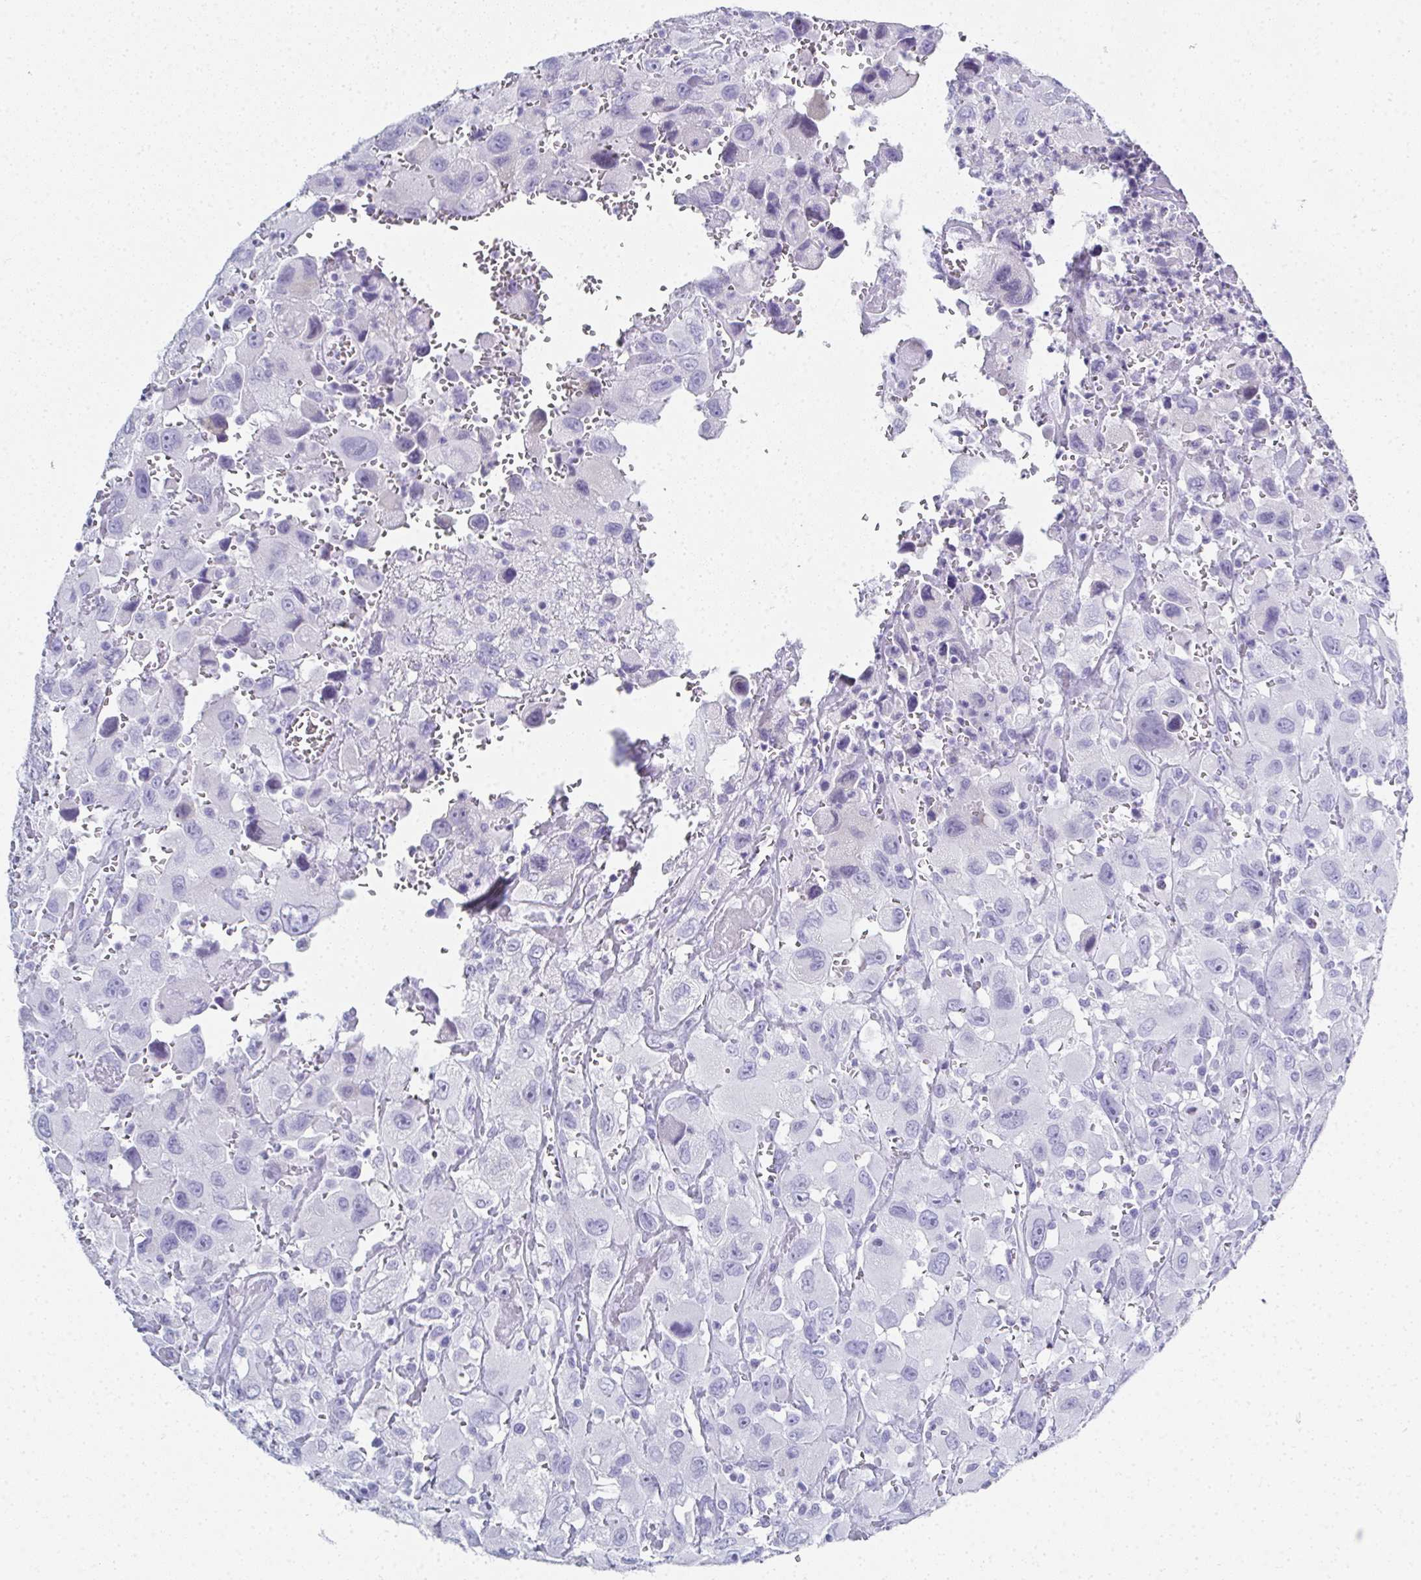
{"staining": {"intensity": "negative", "quantity": "none", "location": "none"}, "tissue": "head and neck cancer", "cell_type": "Tumor cells", "image_type": "cancer", "snomed": [{"axis": "morphology", "description": "Squamous cell carcinoma, NOS"}, {"axis": "morphology", "description": "Squamous cell carcinoma, metastatic, NOS"}, {"axis": "topography", "description": "Oral tissue"}, {"axis": "topography", "description": "Head-Neck"}], "caption": "There is no significant positivity in tumor cells of metastatic squamous cell carcinoma (head and neck).", "gene": "SYCP1", "patient": {"sex": "female", "age": 85}}